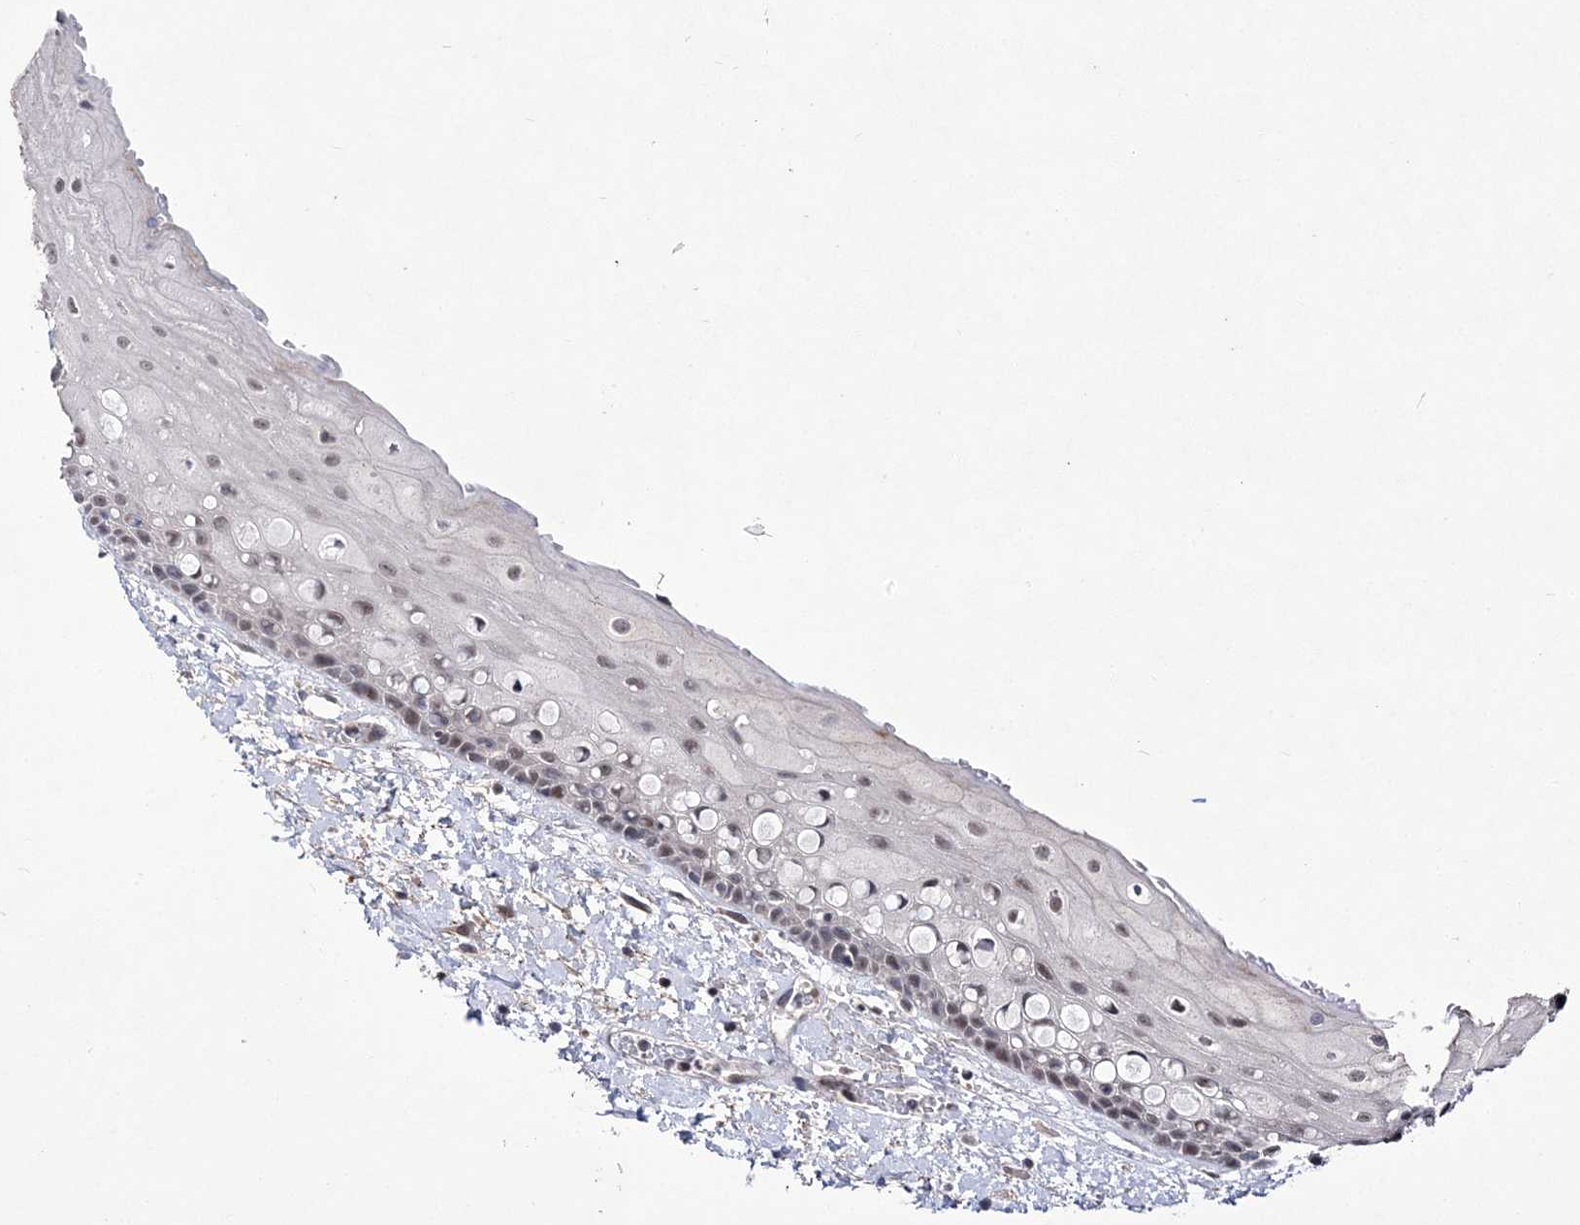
{"staining": {"intensity": "weak", "quantity": ">75%", "location": "nuclear"}, "tissue": "oral mucosa", "cell_type": "Squamous epithelial cells", "image_type": "normal", "snomed": [{"axis": "morphology", "description": "Normal tissue, NOS"}, {"axis": "topography", "description": "Oral tissue"}], "caption": "This image displays benign oral mucosa stained with immunohistochemistry (IHC) to label a protein in brown. The nuclear of squamous epithelial cells show weak positivity for the protein. Nuclei are counter-stained blue.", "gene": "BOD1L1", "patient": {"sex": "female", "age": 76}}